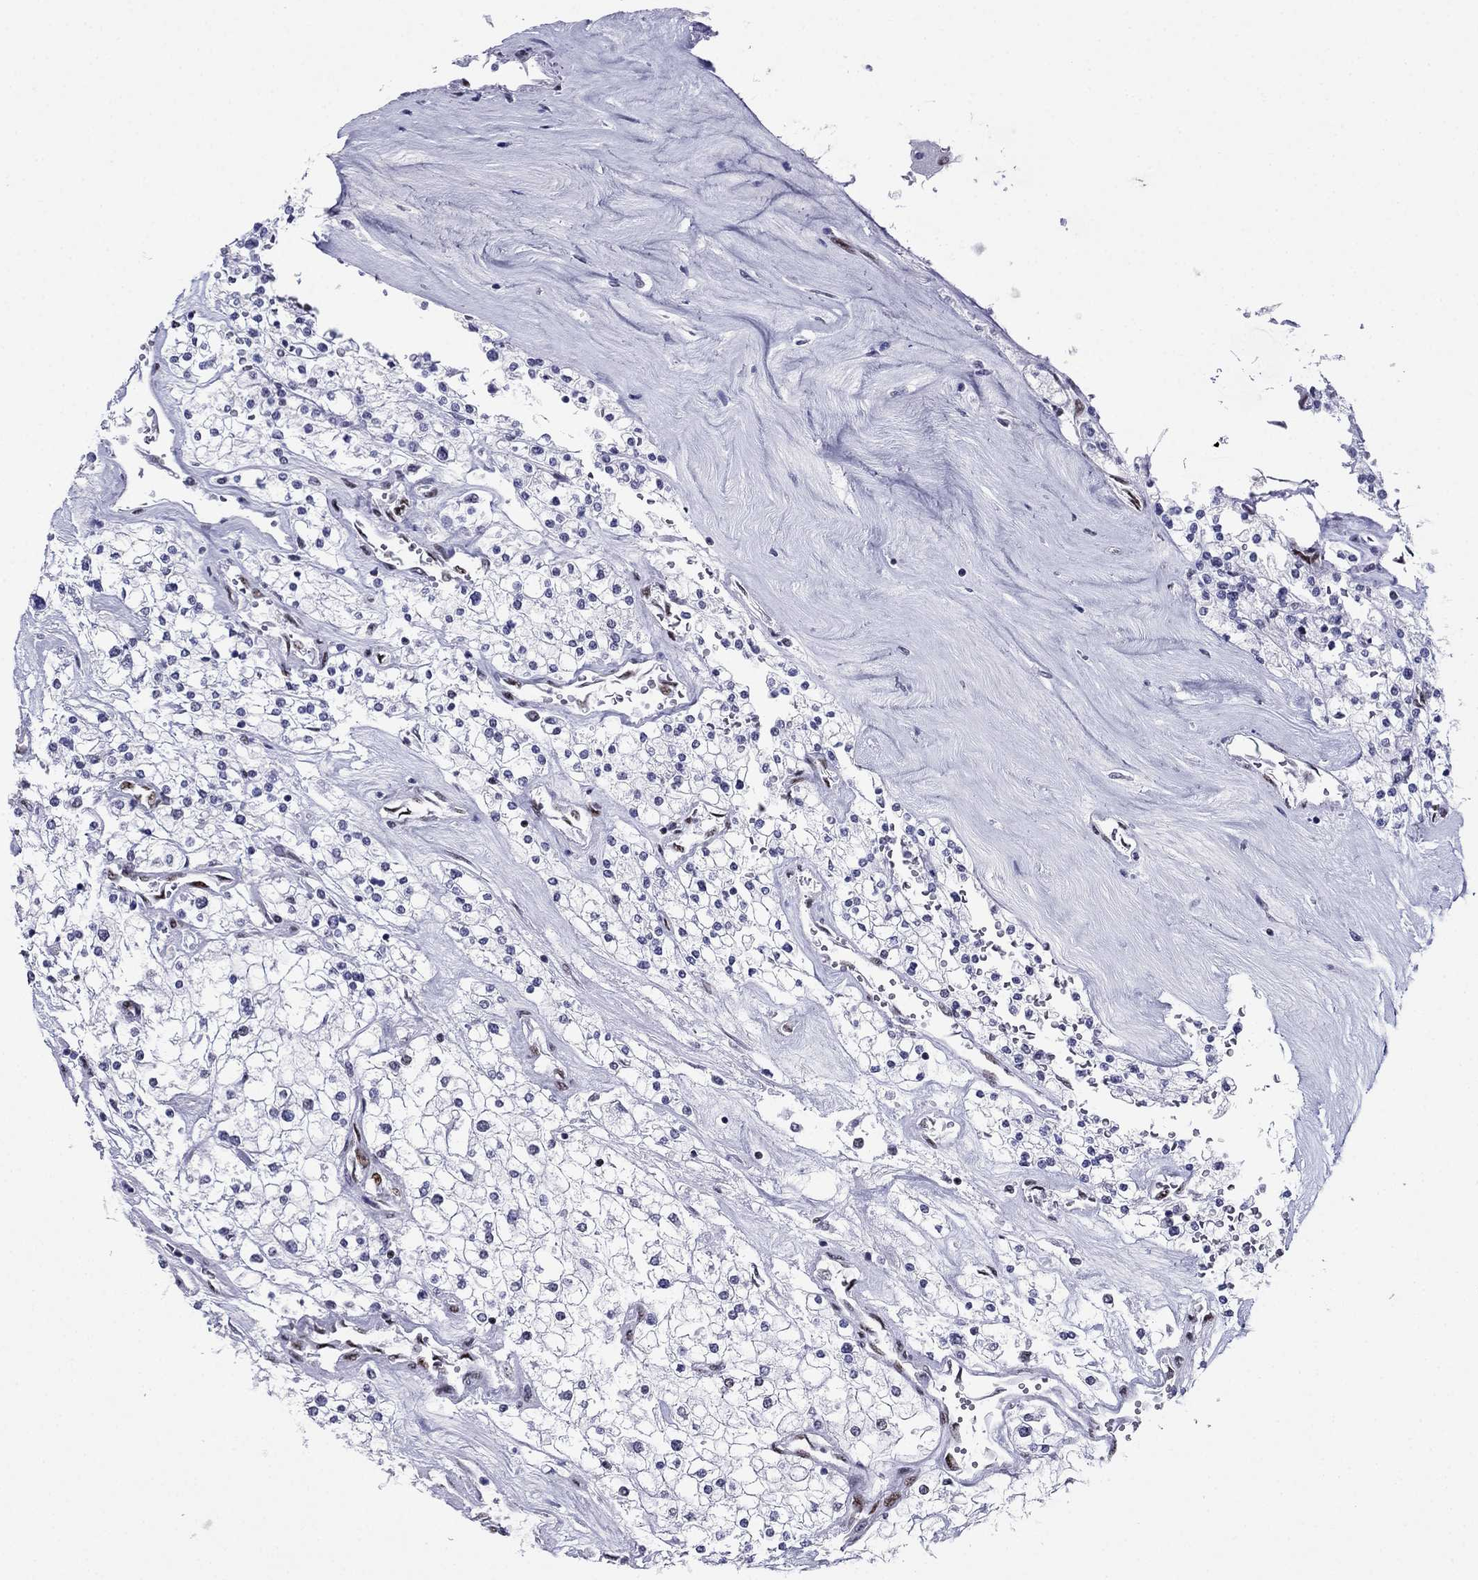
{"staining": {"intensity": "negative", "quantity": "none", "location": "none"}, "tissue": "renal cancer", "cell_type": "Tumor cells", "image_type": "cancer", "snomed": [{"axis": "morphology", "description": "Adenocarcinoma, NOS"}, {"axis": "topography", "description": "Kidney"}], "caption": "Micrograph shows no significant protein expression in tumor cells of renal cancer (adenocarcinoma).", "gene": "PPM1G", "patient": {"sex": "male", "age": 80}}